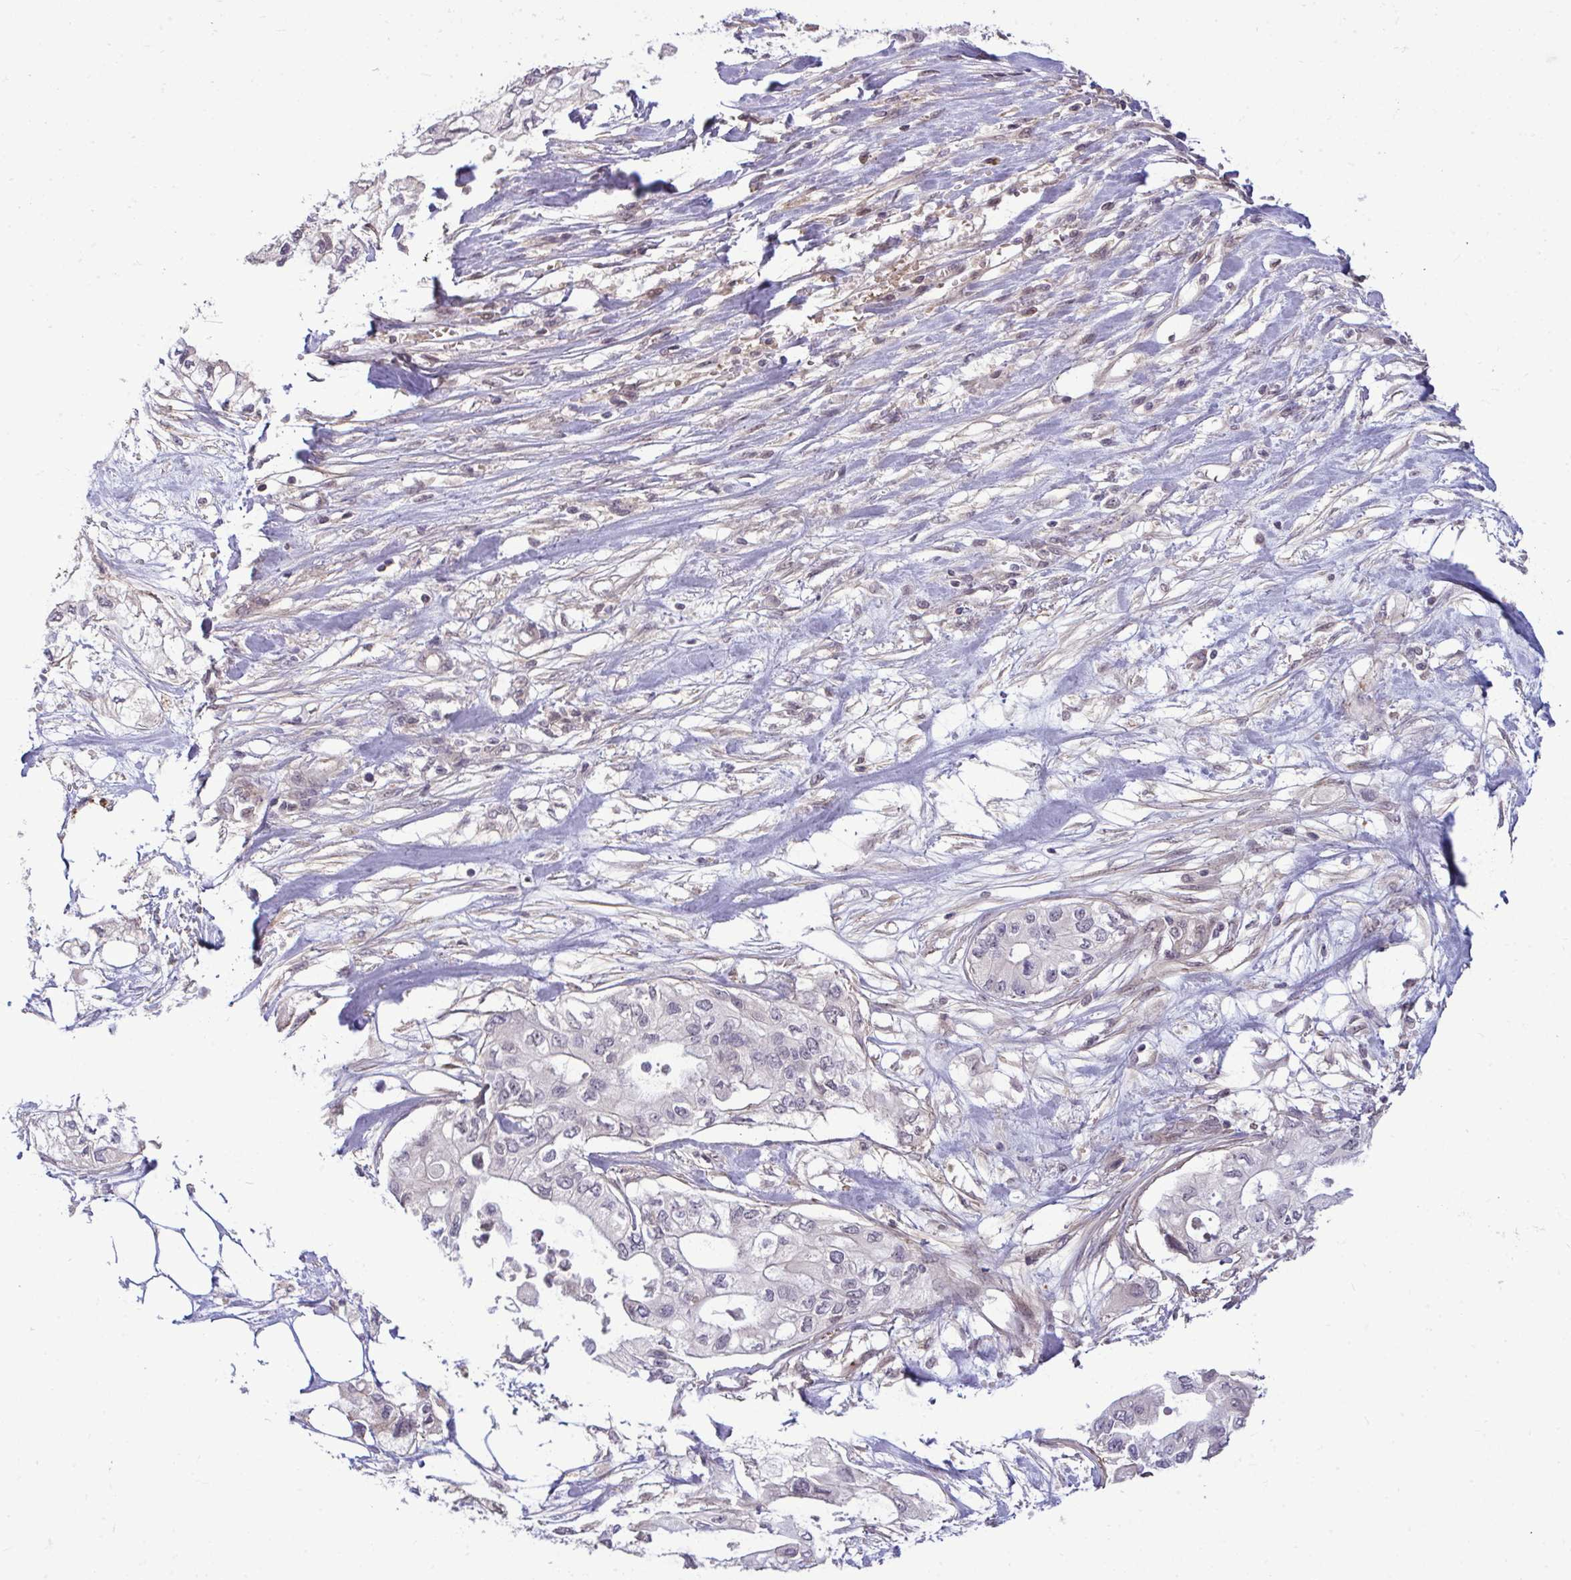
{"staining": {"intensity": "negative", "quantity": "none", "location": "none"}, "tissue": "pancreatic cancer", "cell_type": "Tumor cells", "image_type": "cancer", "snomed": [{"axis": "morphology", "description": "Adenocarcinoma, NOS"}, {"axis": "topography", "description": "Pancreas"}], "caption": "Pancreatic cancer stained for a protein using immunohistochemistry (IHC) exhibits no positivity tumor cells.", "gene": "ZSCAN9", "patient": {"sex": "female", "age": 63}}